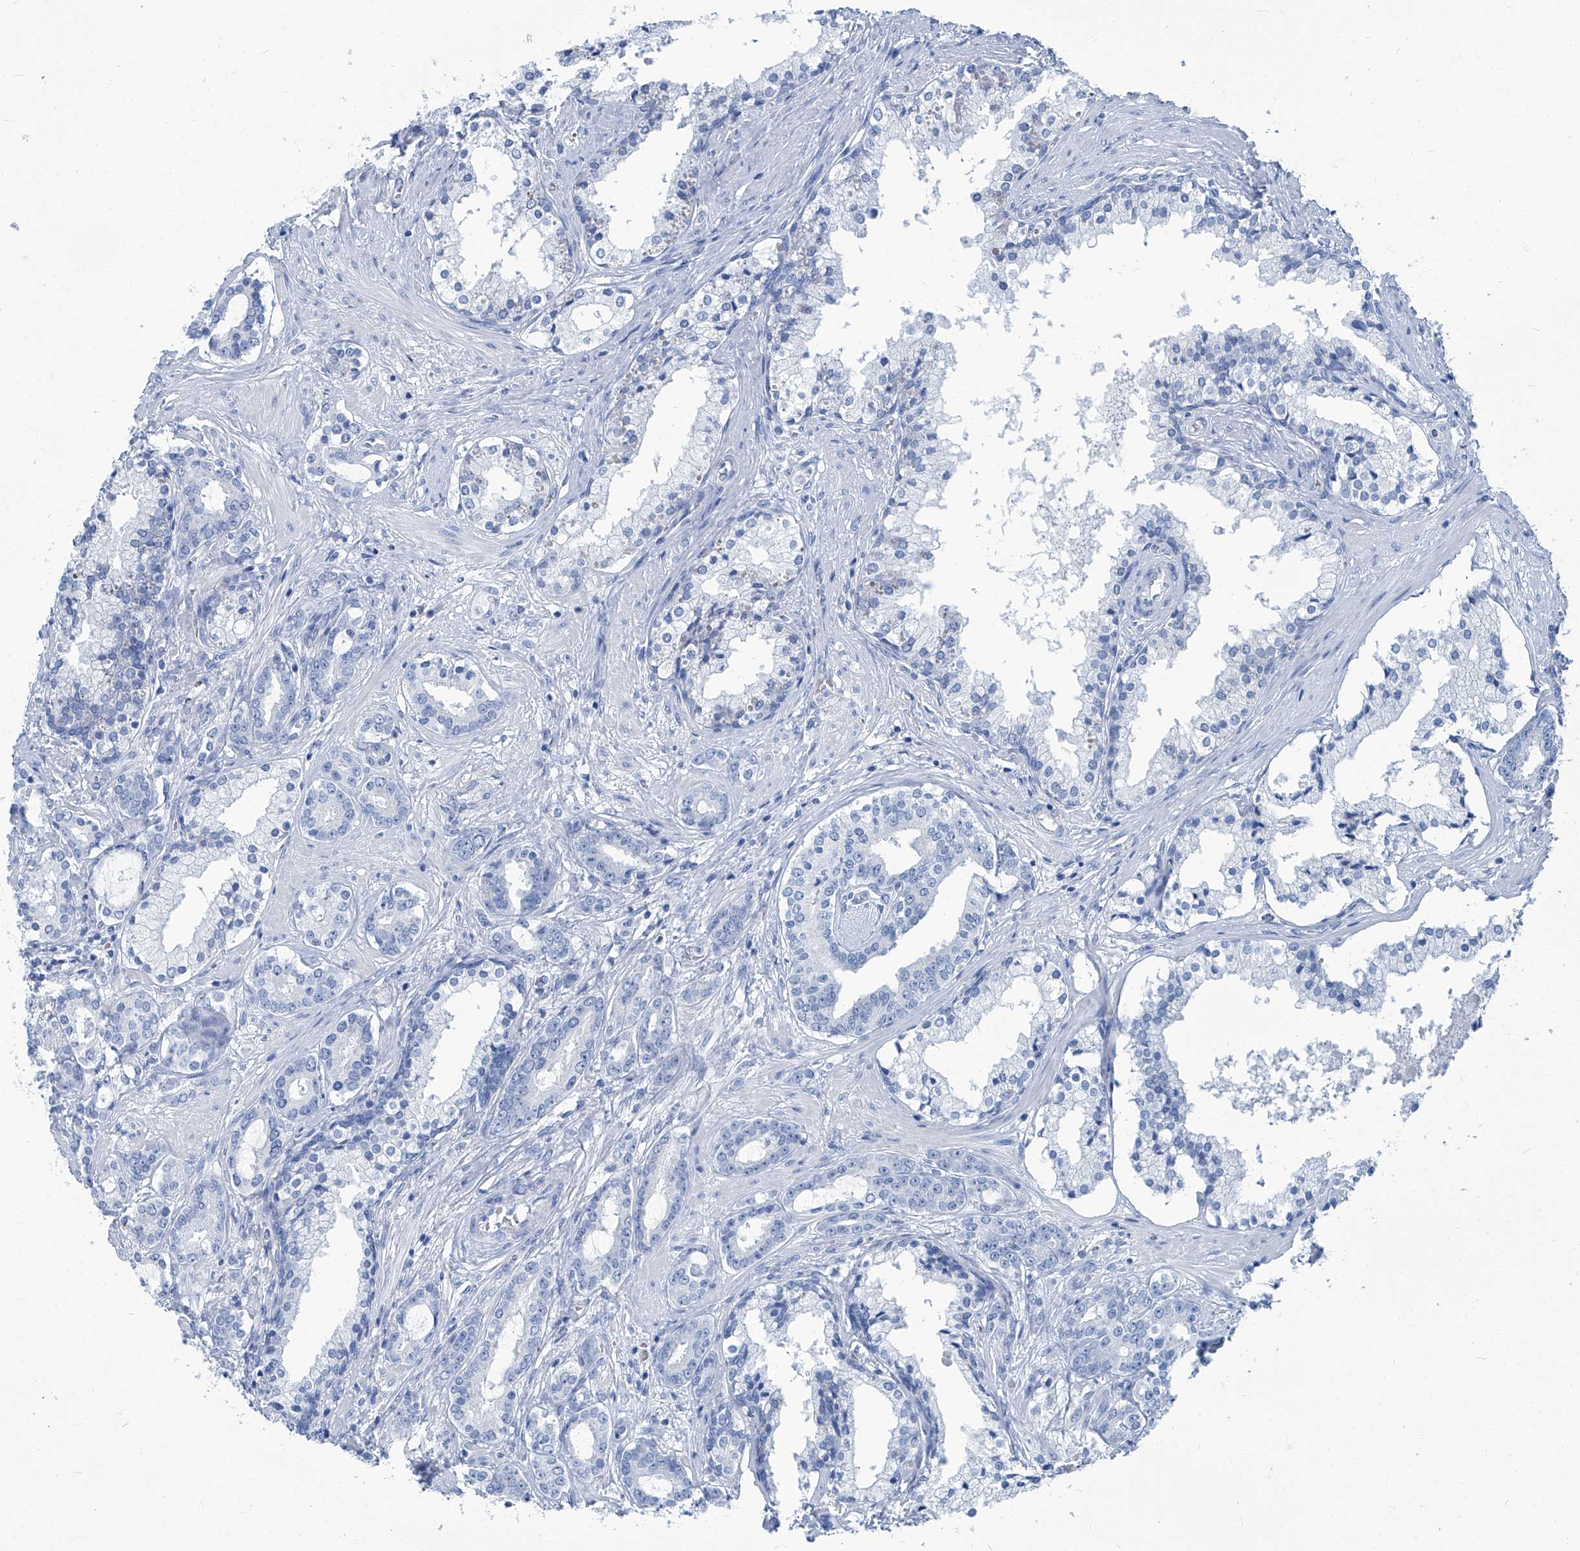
{"staining": {"intensity": "negative", "quantity": "none", "location": "none"}, "tissue": "prostate cancer", "cell_type": "Tumor cells", "image_type": "cancer", "snomed": [{"axis": "morphology", "description": "Adenocarcinoma, High grade"}, {"axis": "topography", "description": "Prostate"}], "caption": "Image shows no protein staining in tumor cells of prostate cancer tissue.", "gene": "PFKL", "patient": {"sex": "male", "age": 58}}